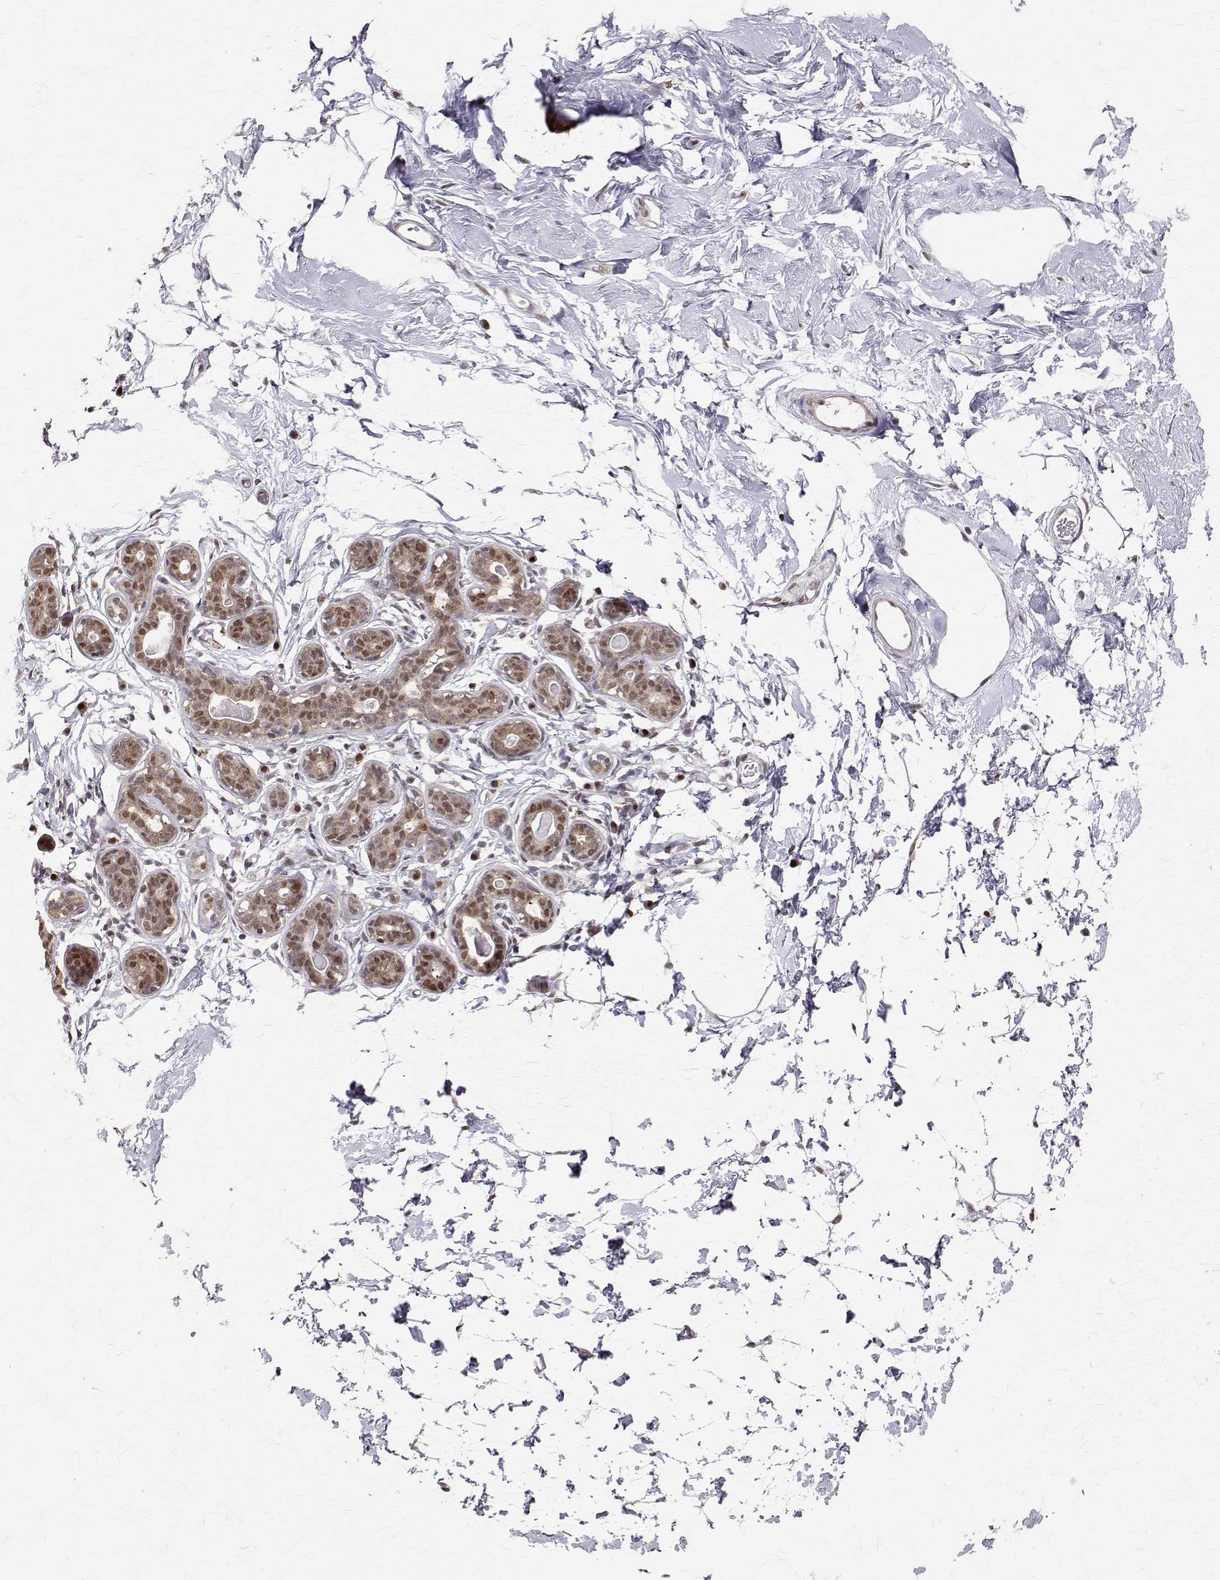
{"staining": {"intensity": "moderate", "quantity": "<25%", "location": "nuclear"}, "tissue": "breast", "cell_type": "Adipocytes", "image_type": "normal", "snomed": [{"axis": "morphology", "description": "Normal tissue, NOS"}, {"axis": "topography", "description": "Breast"}], "caption": "IHC micrograph of unremarkable human breast stained for a protein (brown), which shows low levels of moderate nuclear staining in approximately <25% of adipocytes.", "gene": "NIF3L1", "patient": {"sex": "female", "age": 45}}